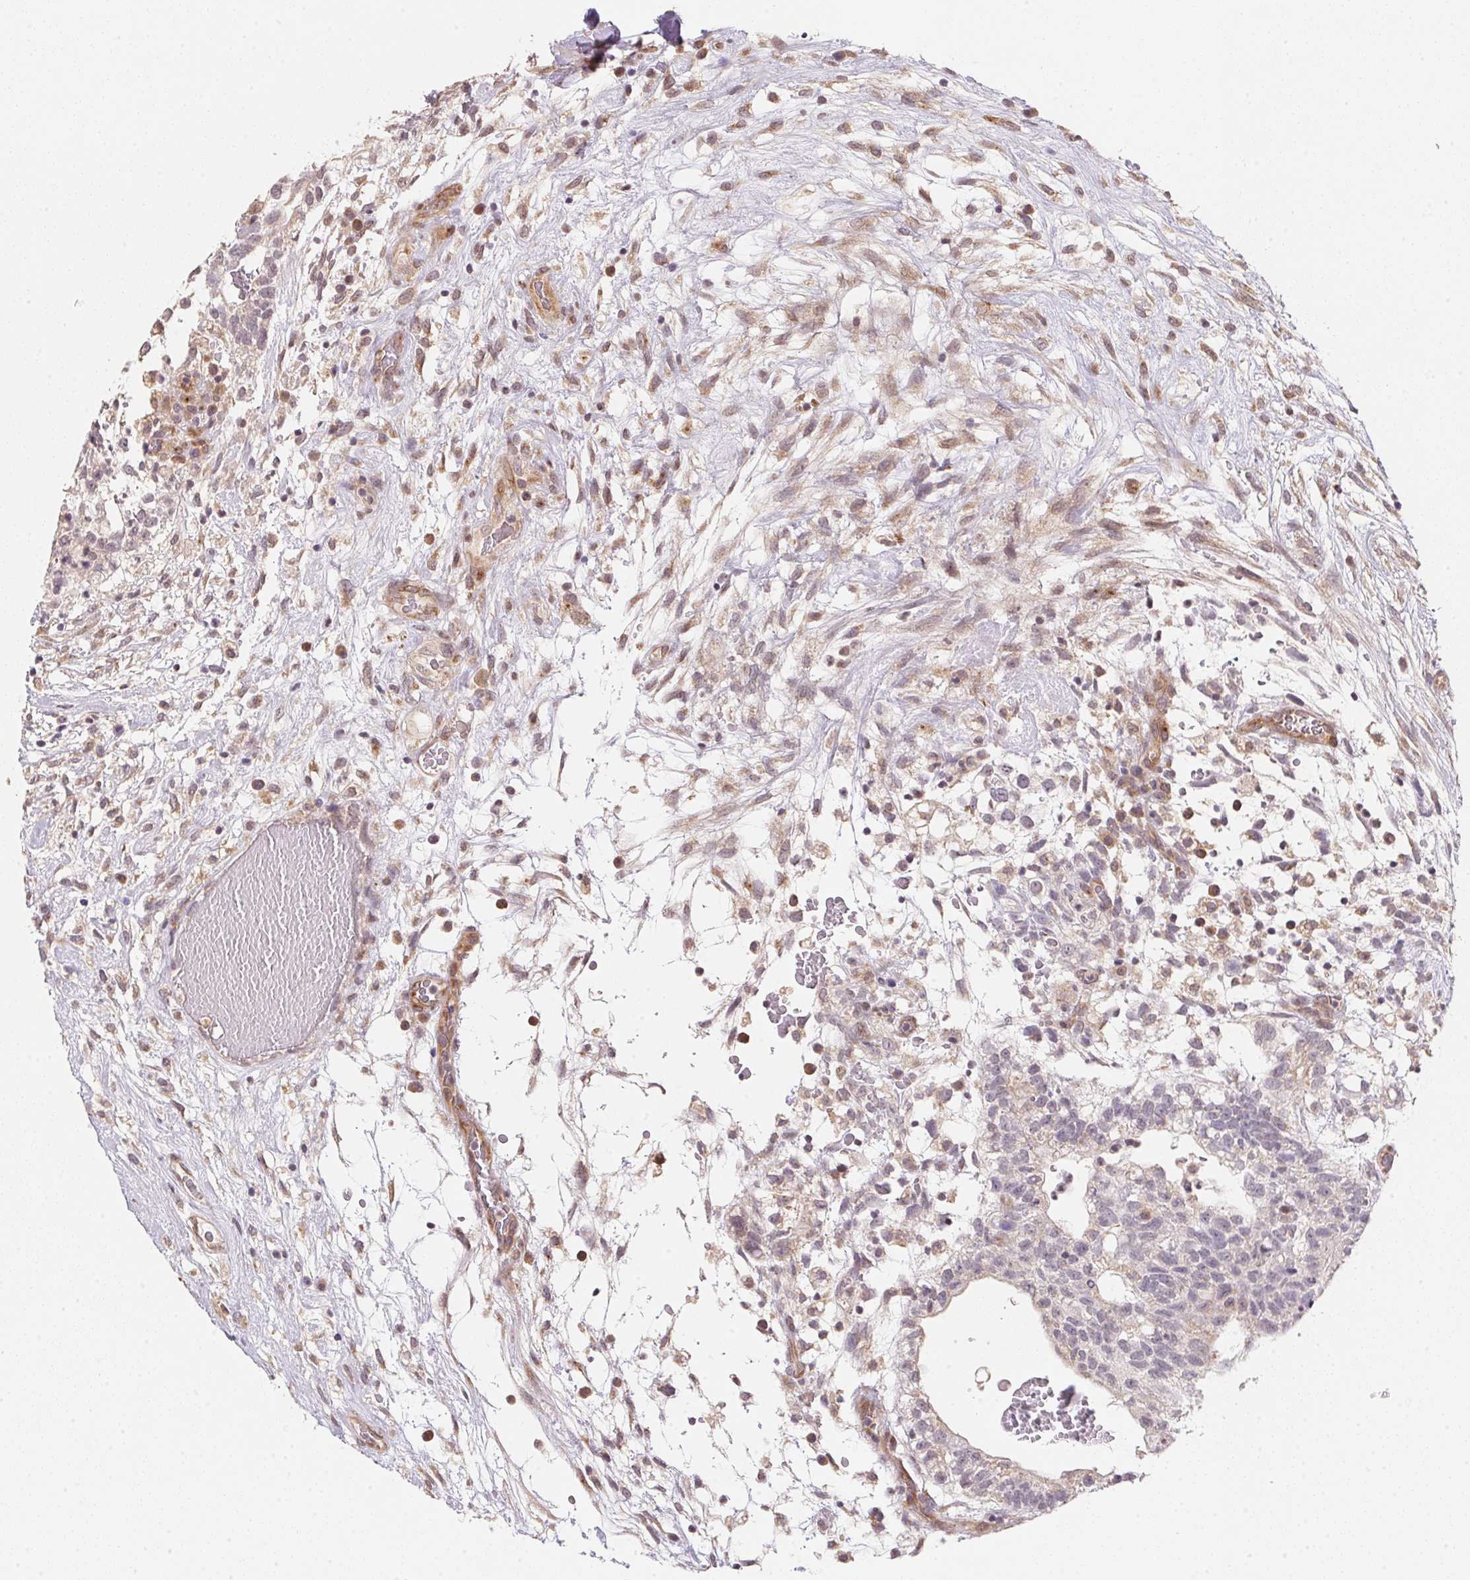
{"staining": {"intensity": "negative", "quantity": "none", "location": "none"}, "tissue": "testis cancer", "cell_type": "Tumor cells", "image_type": "cancer", "snomed": [{"axis": "morphology", "description": "Carcinoma, Embryonal, NOS"}, {"axis": "topography", "description": "Testis"}], "caption": "The IHC micrograph has no significant positivity in tumor cells of testis cancer (embryonal carcinoma) tissue.", "gene": "EI24", "patient": {"sex": "male", "age": 32}}